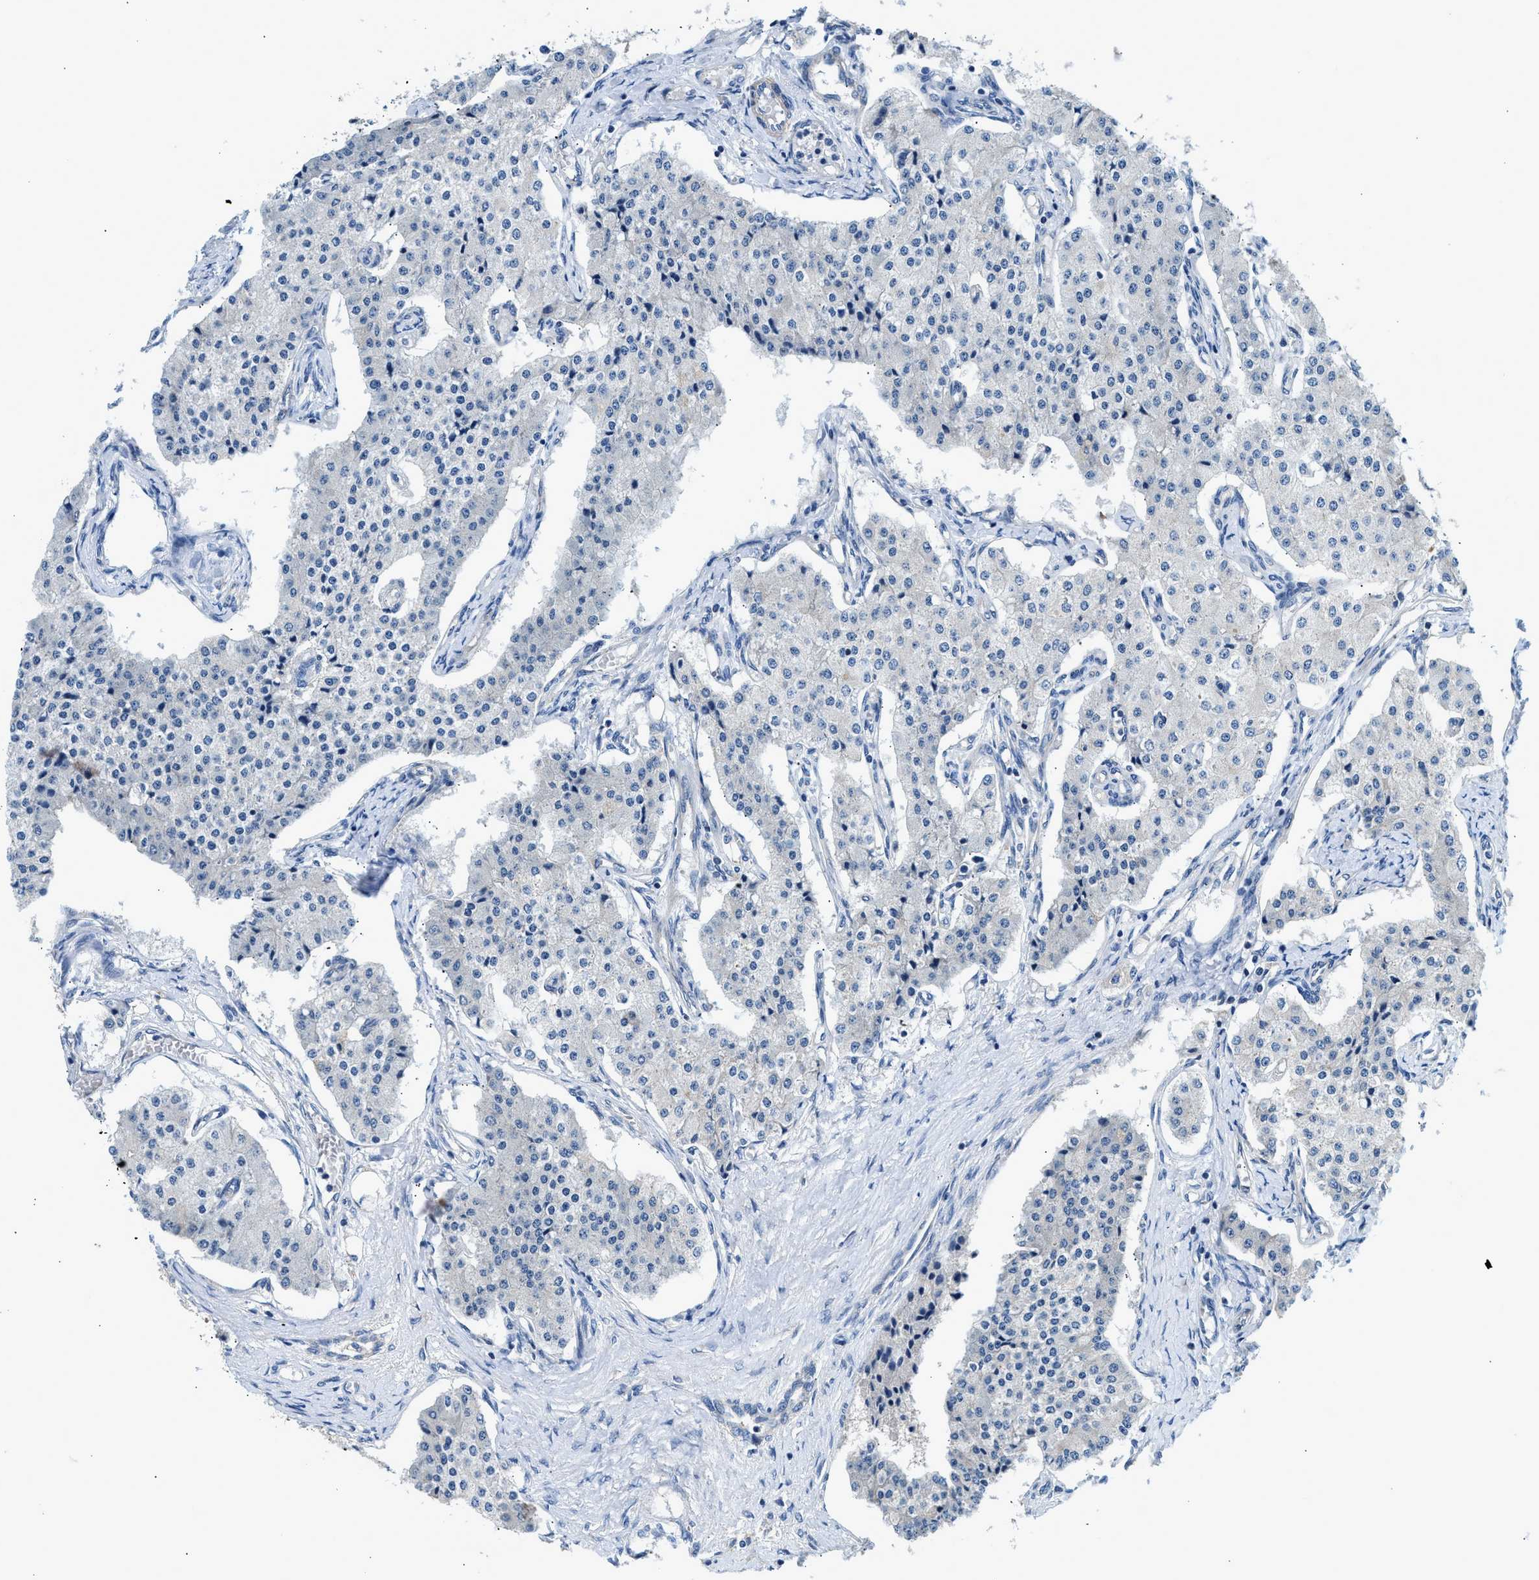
{"staining": {"intensity": "negative", "quantity": "none", "location": "none"}, "tissue": "carcinoid", "cell_type": "Tumor cells", "image_type": "cancer", "snomed": [{"axis": "morphology", "description": "Carcinoid, malignant, NOS"}, {"axis": "topography", "description": "Colon"}], "caption": "This is an immunohistochemistry histopathology image of human carcinoid. There is no staining in tumor cells.", "gene": "LPIN2", "patient": {"sex": "female", "age": 52}}